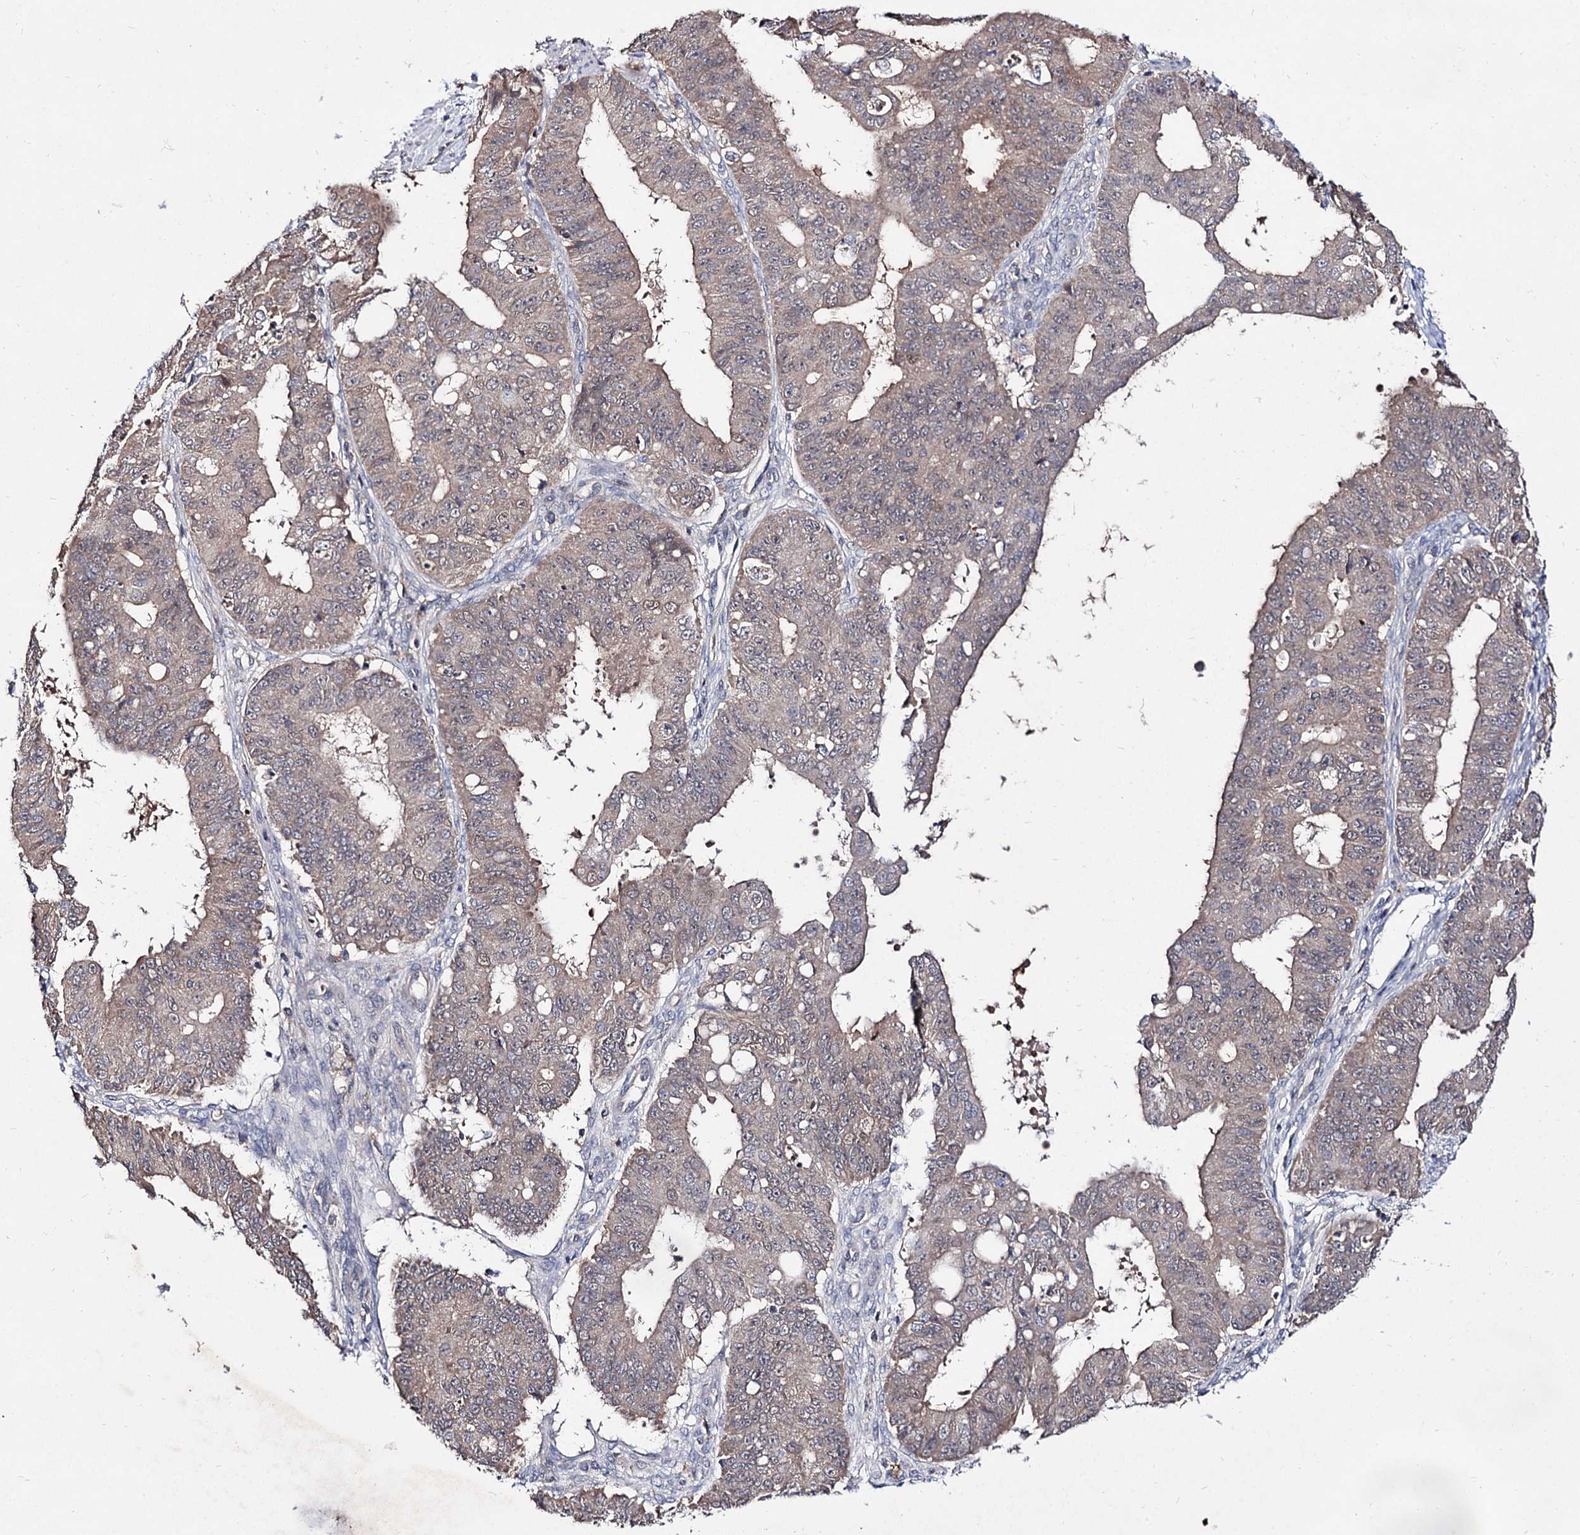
{"staining": {"intensity": "negative", "quantity": "none", "location": "none"}, "tissue": "ovarian cancer", "cell_type": "Tumor cells", "image_type": "cancer", "snomed": [{"axis": "morphology", "description": "Carcinoma, endometroid"}, {"axis": "topography", "description": "Appendix"}, {"axis": "topography", "description": "Ovary"}], "caption": "A high-resolution image shows IHC staining of ovarian endometroid carcinoma, which reveals no significant positivity in tumor cells.", "gene": "ACTR6", "patient": {"sex": "female", "age": 42}}